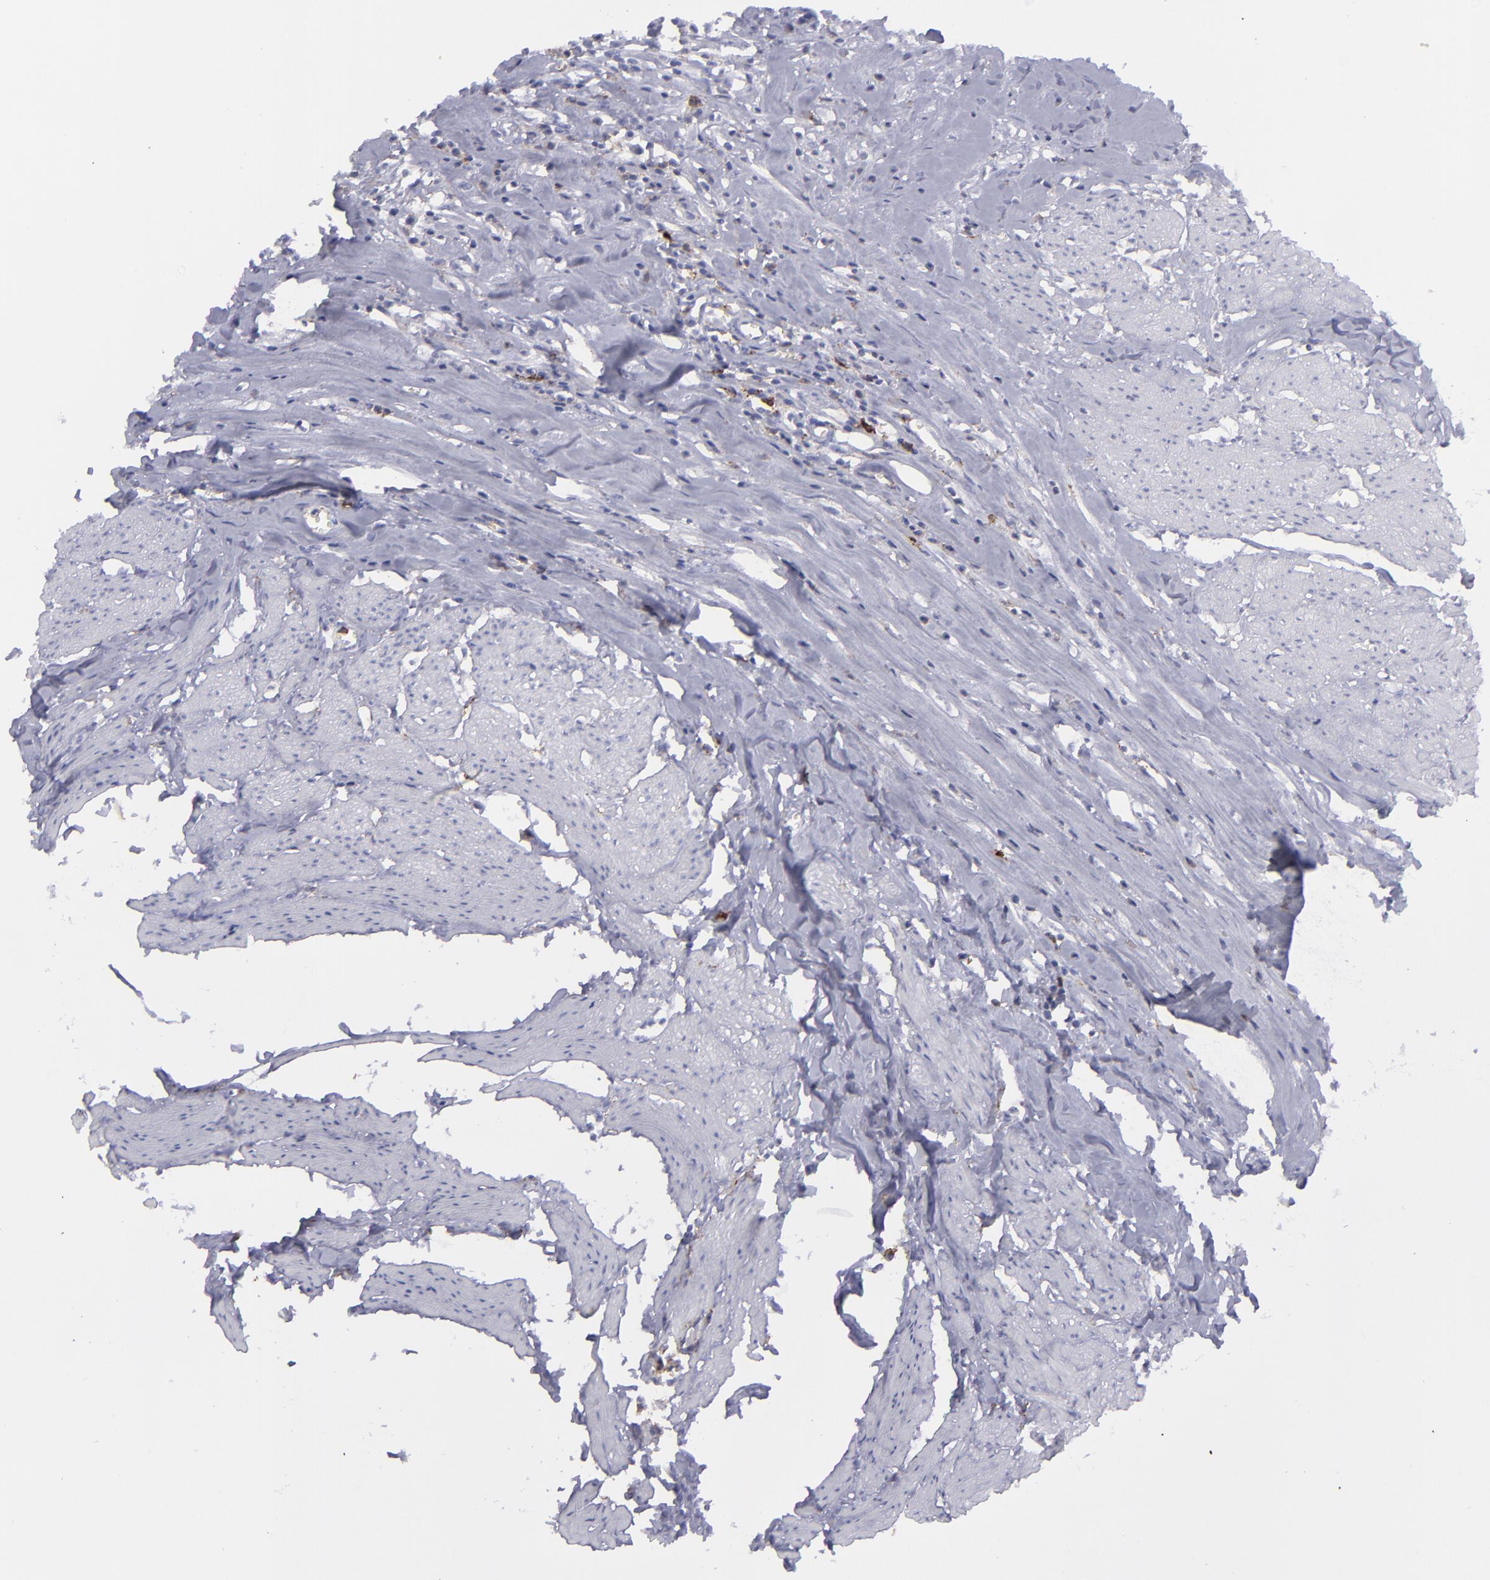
{"staining": {"intensity": "negative", "quantity": "none", "location": "none"}, "tissue": "urothelial cancer", "cell_type": "Tumor cells", "image_type": "cancer", "snomed": [{"axis": "morphology", "description": "Urothelial carcinoma, High grade"}, {"axis": "topography", "description": "Urinary bladder"}], "caption": "This image is of urothelial carcinoma (high-grade) stained with IHC to label a protein in brown with the nuclei are counter-stained blue. There is no expression in tumor cells.", "gene": "SELPLG", "patient": {"sex": "male", "age": 54}}